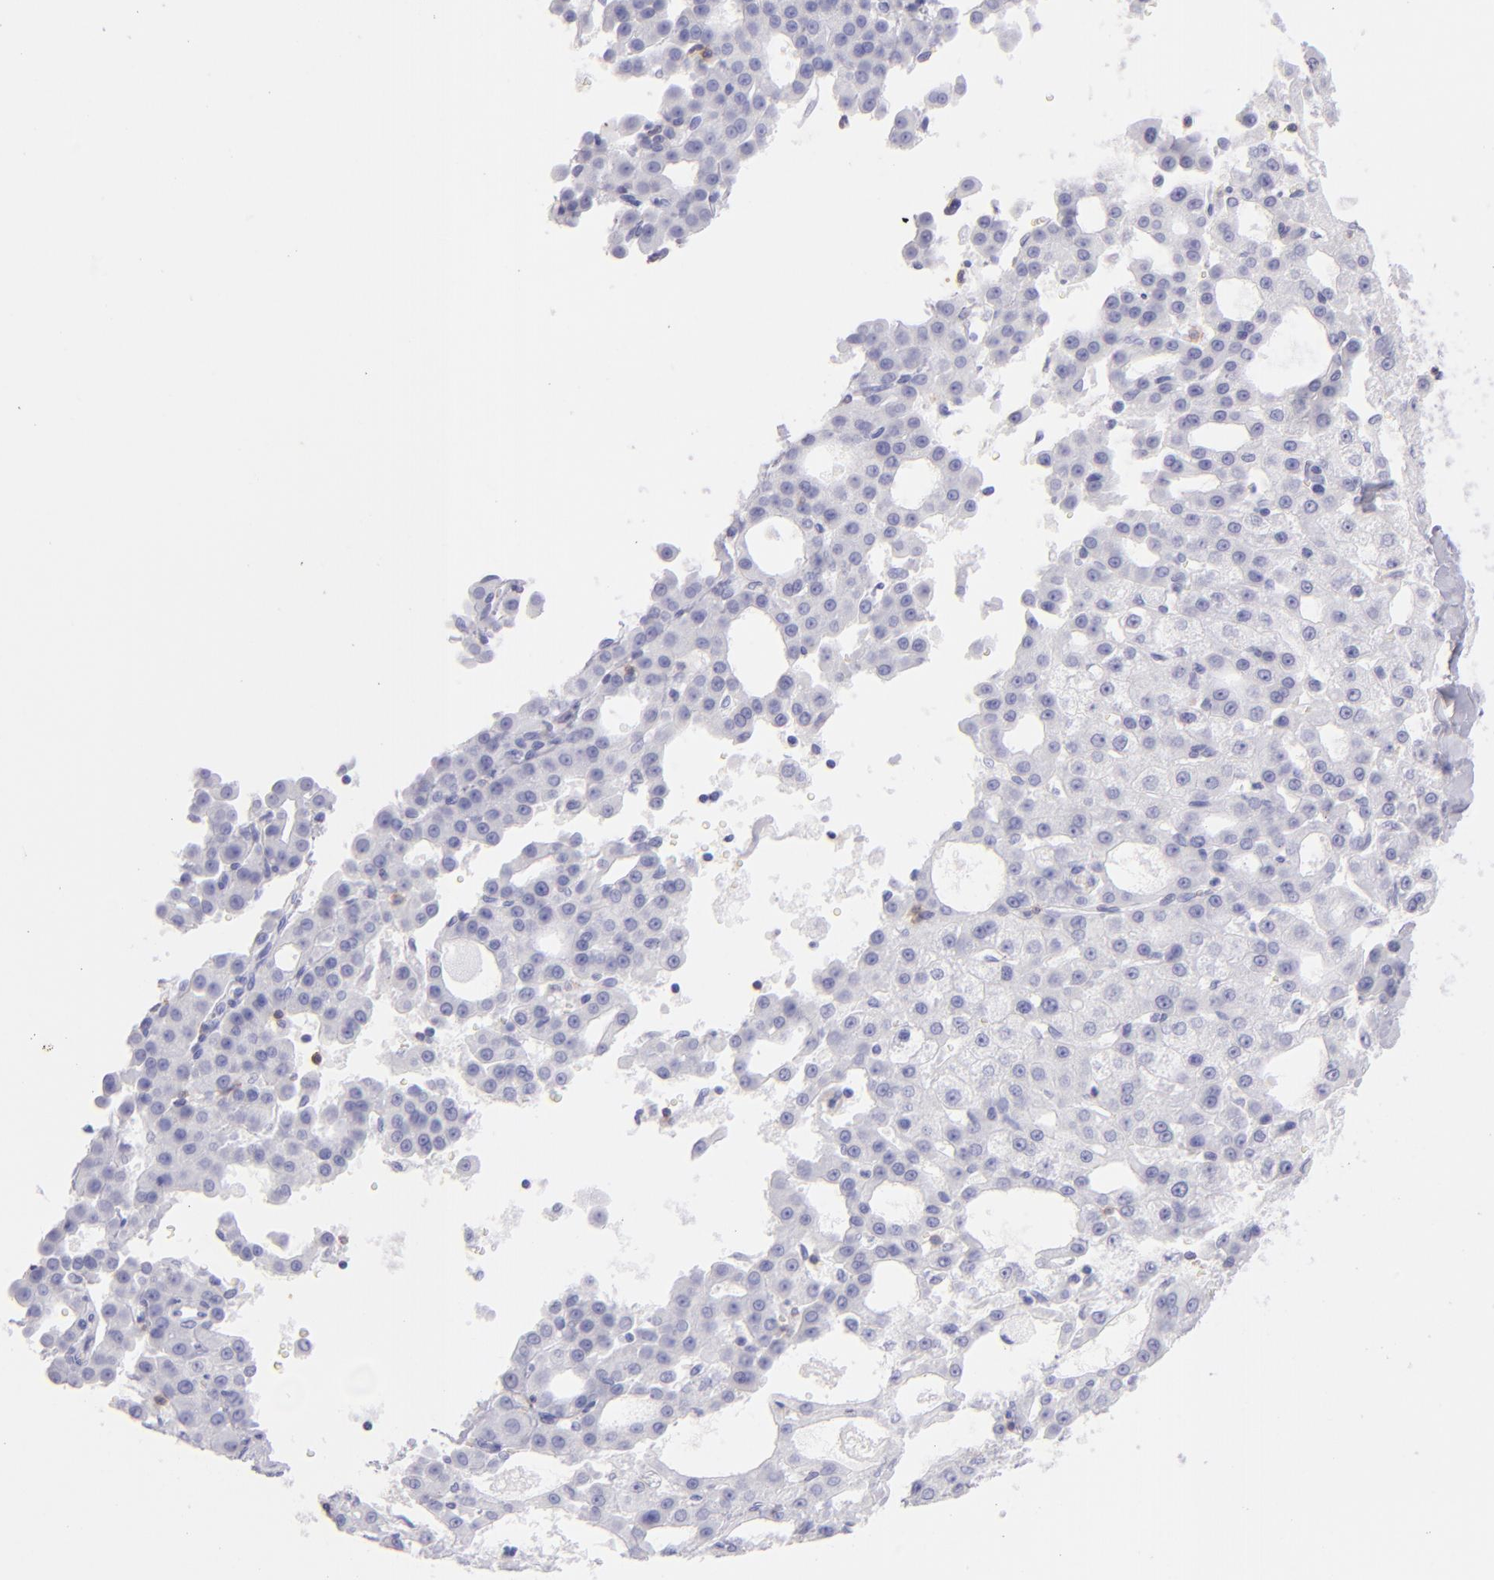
{"staining": {"intensity": "negative", "quantity": "none", "location": "none"}, "tissue": "liver cancer", "cell_type": "Tumor cells", "image_type": "cancer", "snomed": [{"axis": "morphology", "description": "Carcinoma, Hepatocellular, NOS"}, {"axis": "topography", "description": "Liver"}], "caption": "This is an immunohistochemistry micrograph of liver cancer. There is no staining in tumor cells.", "gene": "CD69", "patient": {"sex": "male", "age": 47}}